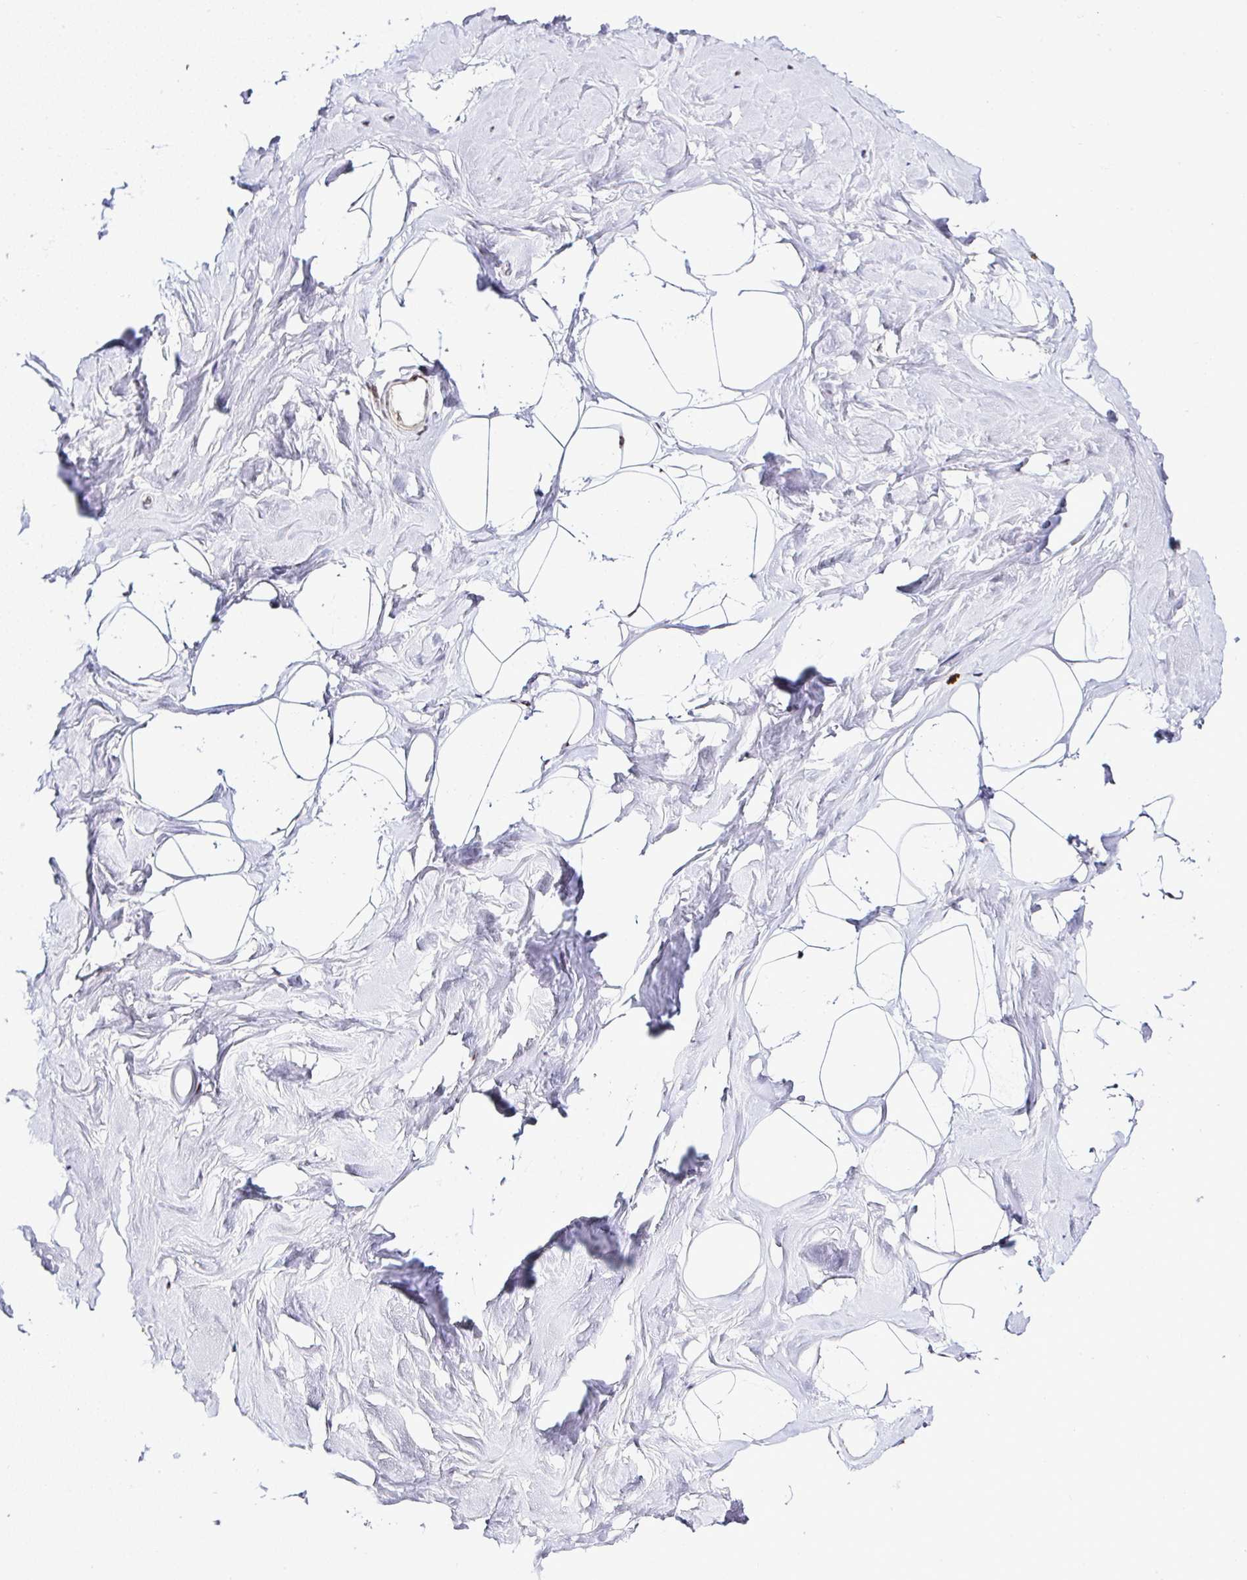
{"staining": {"intensity": "negative", "quantity": "none", "location": "none"}, "tissue": "breast", "cell_type": "Adipocytes", "image_type": "normal", "snomed": [{"axis": "morphology", "description": "Normal tissue, NOS"}, {"axis": "topography", "description": "Breast"}], "caption": "Immunohistochemistry (IHC) photomicrograph of normal human breast stained for a protein (brown), which demonstrates no expression in adipocytes.", "gene": "PTPN2", "patient": {"sex": "female", "age": 32}}